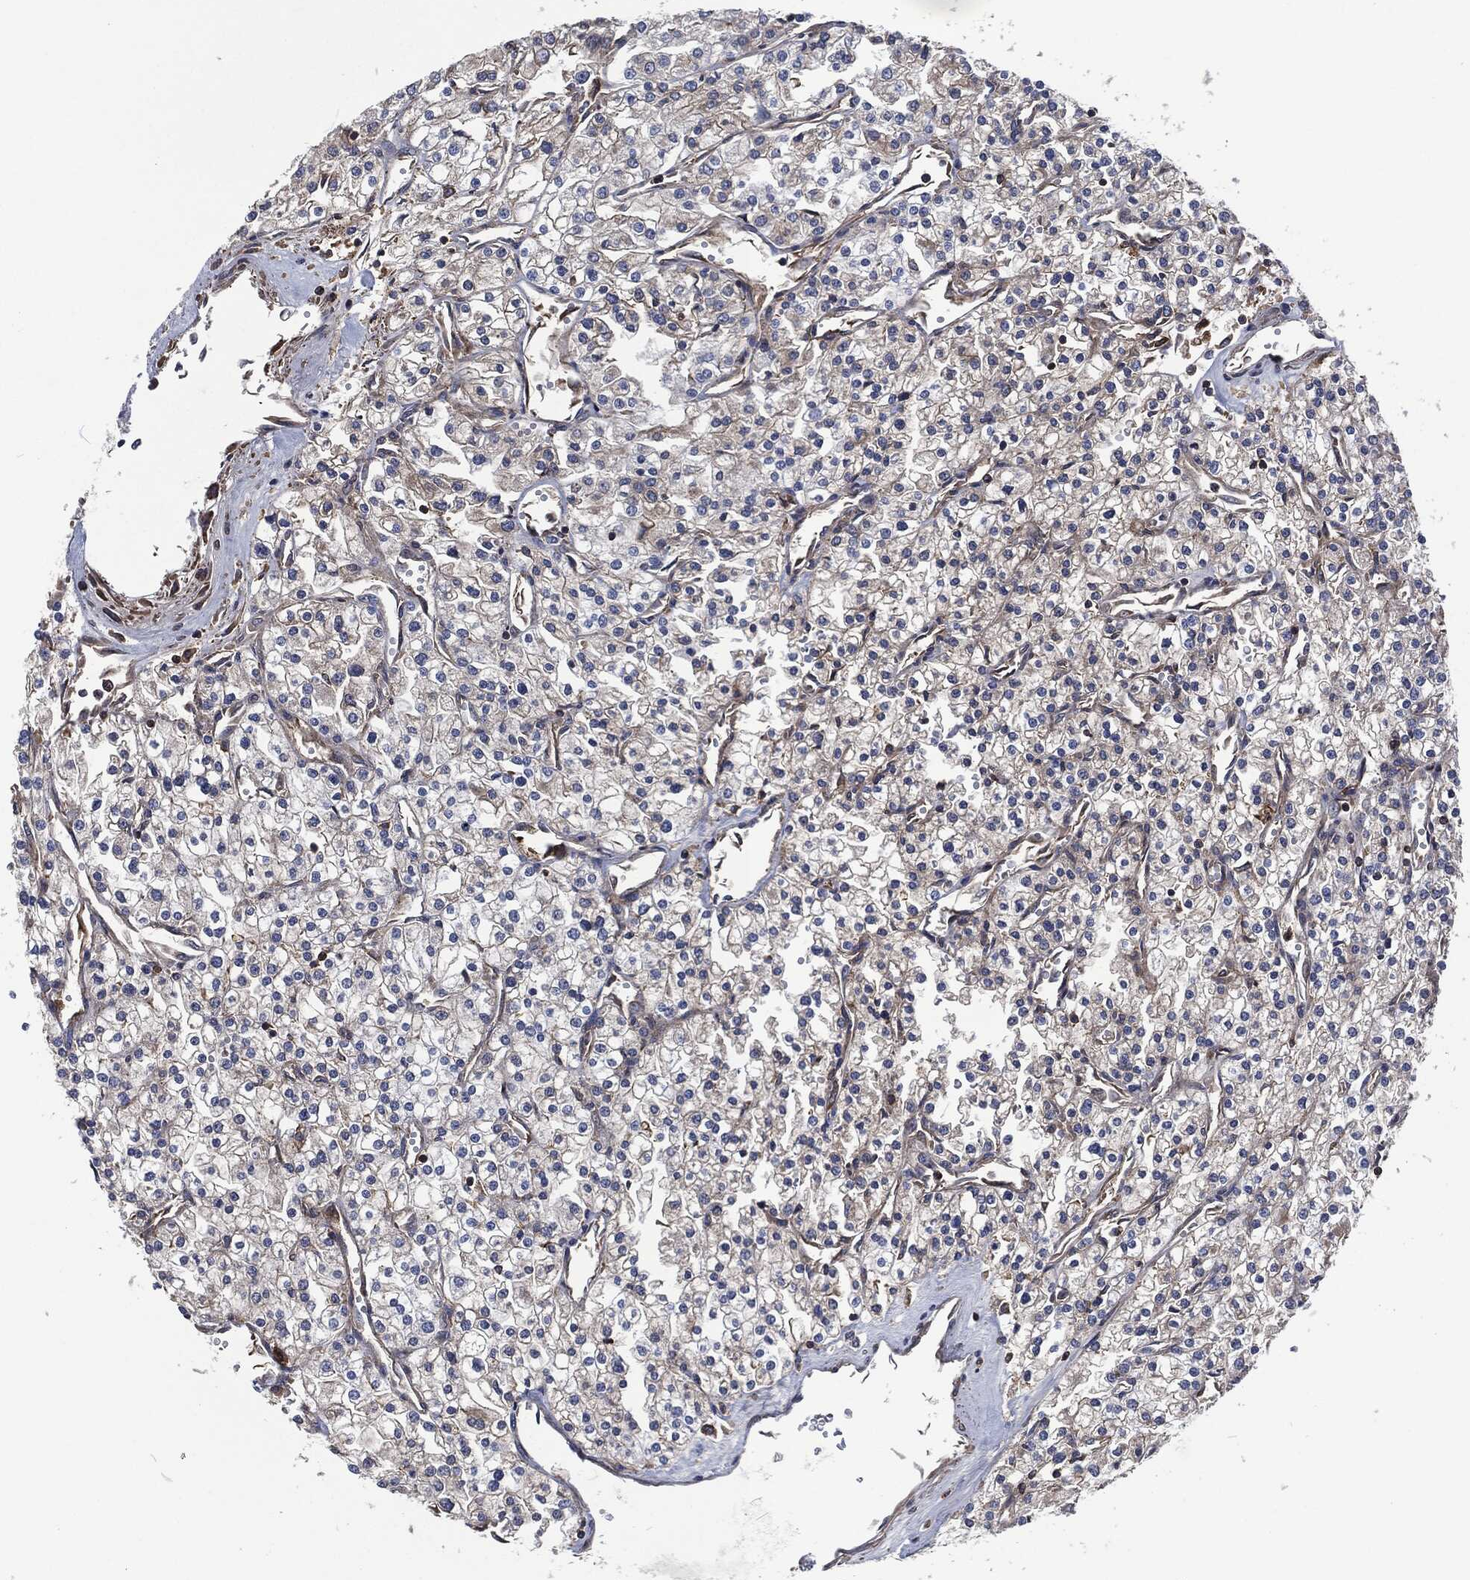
{"staining": {"intensity": "negative", "quantity": "none", "location": "none"}, "tissue": "renal cancer", "cell_type": "Tumor cells", "image_type": "cancer", "snomed": [{"axis": "morphology", "description": "Adenocarcinoma, NOS"}, {"axis": "topography", "description": "Kidney"}], "caption": "High magnification brightfield microscopy of renal cancer (adenocarcinoma) stained with DAB (3,3'-diaminobenzidine) (brown) and counterstained with hematoxylin (blue): tumor cells show no significant expression. (DAB immunohistochemistry (IHC) with hematoxylin counter stain).", "gene": "LGALS9", "patient": {"sex": "male", "age": 80}}